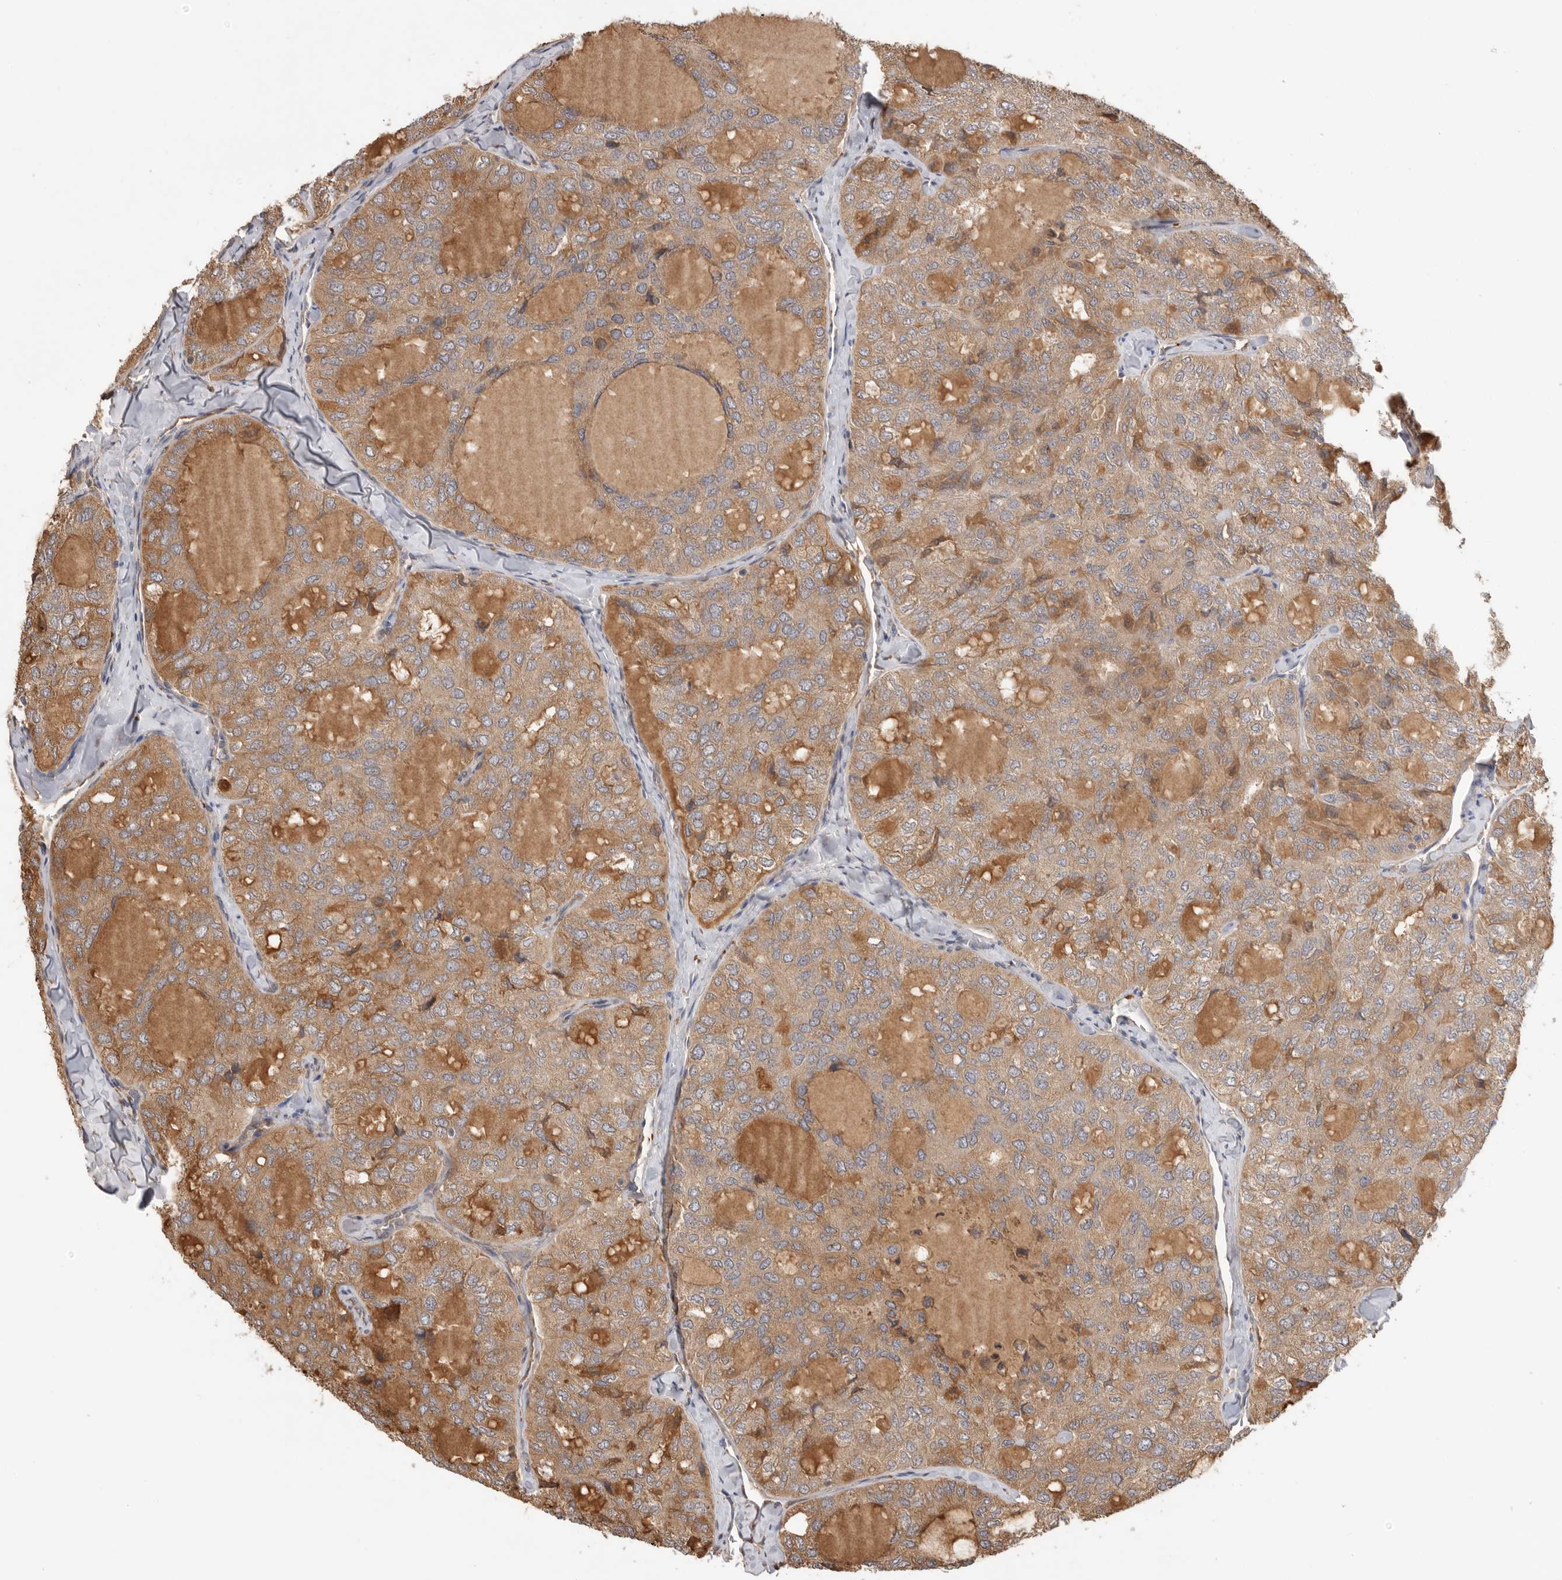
{"staining": {"intensity": "moderate", "quantity": ">75%", "location": "cytoplasmic/membranous"}, "tissue": "thyroid cancer", "cell_type": "Tumor cells", "image_type": "cancer", "snomed": [{"axis": "morphology", "description": "Follicular adenoma carcinoma, NOS"}, {"axis": "topography", "description": "Thyroid gland"}], "caption": "Immunohistochemistry (IHC) of follicular adenoma carcinoma (thyroid) reveals medium levels of moderate cytoplasmic/membranous expression in about >75% of tumor cells.", "gene": "CDC42BPB", "patient": {"sex": "male", "age": 75}}